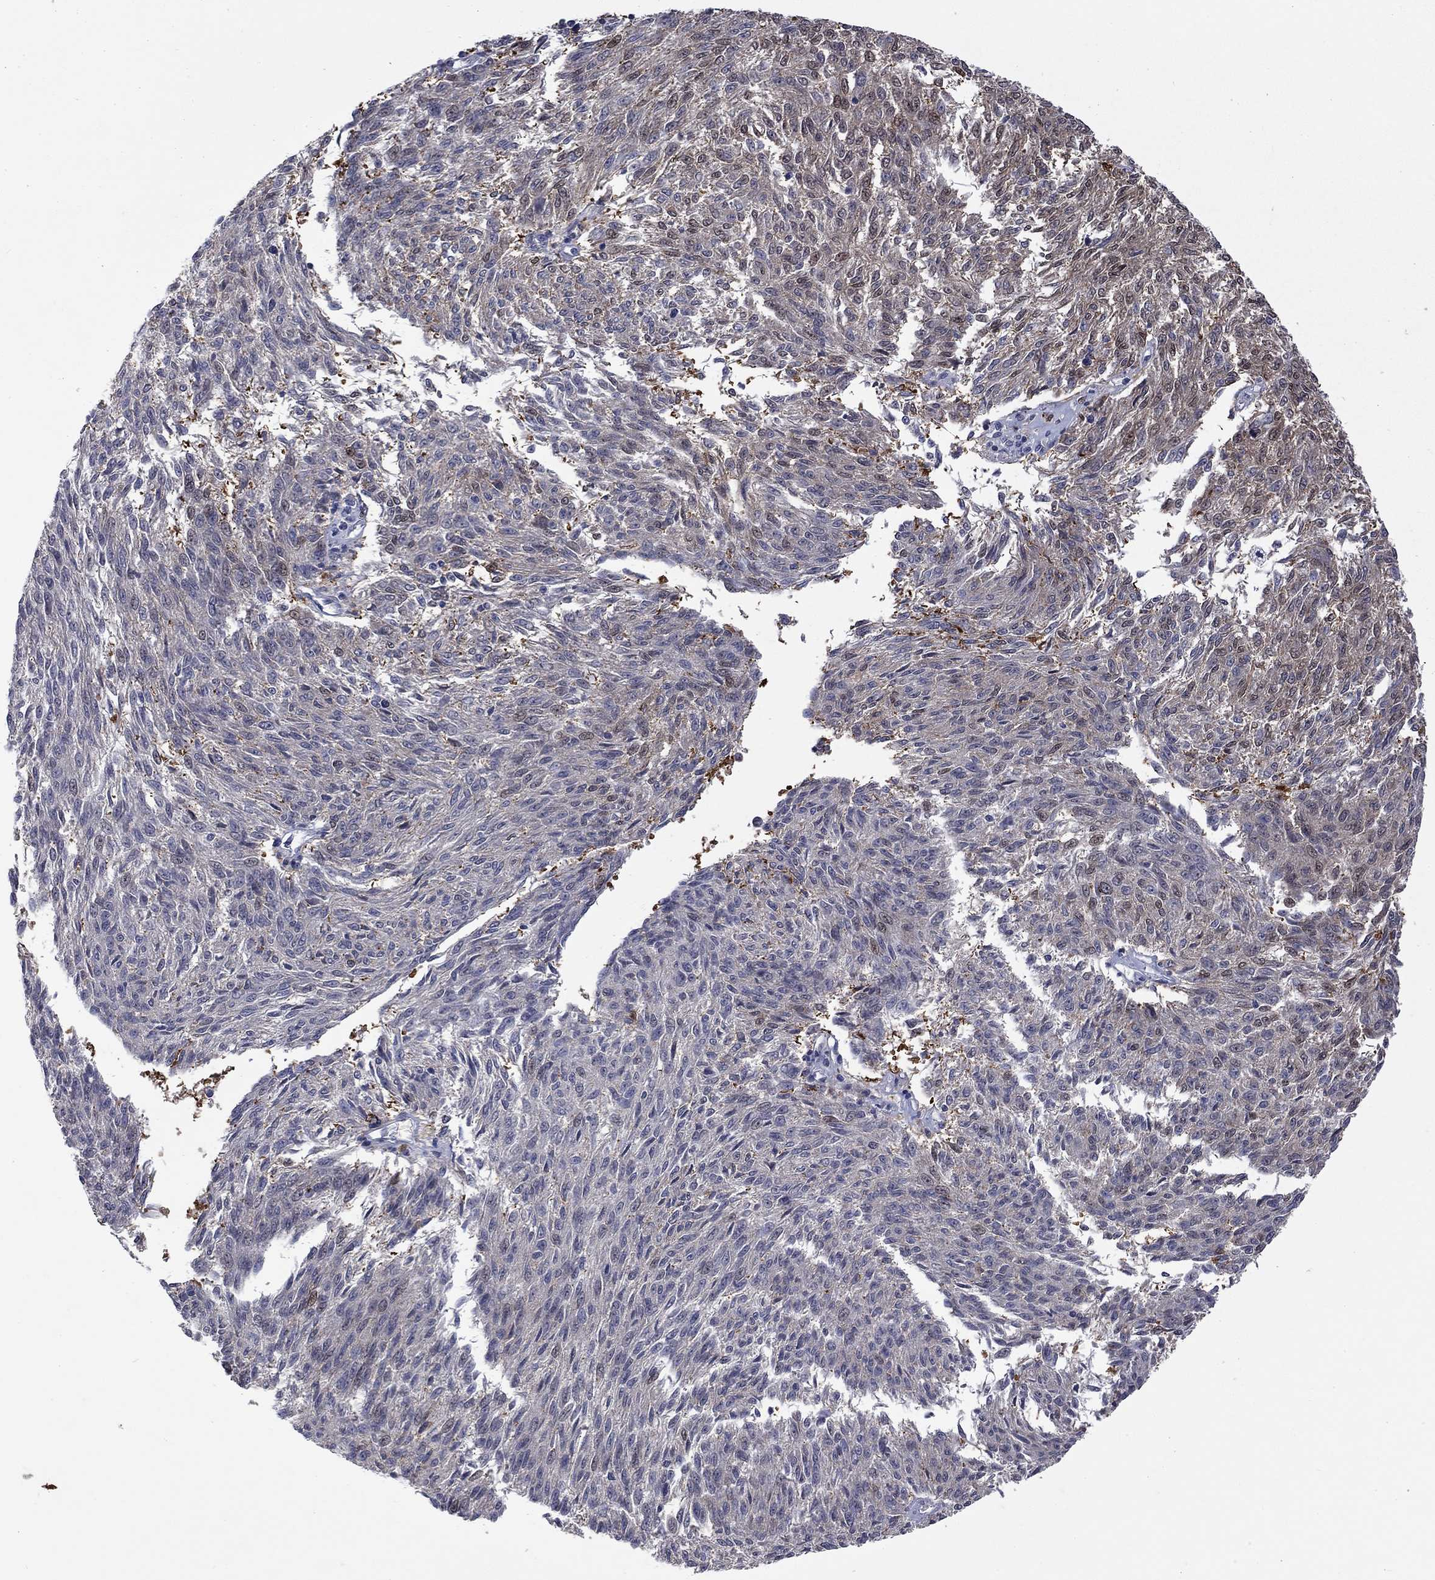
{"staining": {"intensity": "negative", "quantity": "none", "location": "none"}, "tissue": "melanoma", "cell_type": "Tumor cells", "image_type": "cancer", "snomed": [{"axis": "morphology", "description": "Malignant melanoma, NOS"}, {"axis": "topography", "description": "Skin"}], "caption": "This is a photomicrograph of immunohistochemistry staining of malignant melanoma, which shows no positivity in tumor cells. (Stains: DAB (3,3'-diaminobenzidine) immunohistochemistry with hematoxylin counter stain, Microscopy: brightfield microscopy at high magnification).", "gene": "CBR1", "patient": {"sex": "female", "age": 72}}